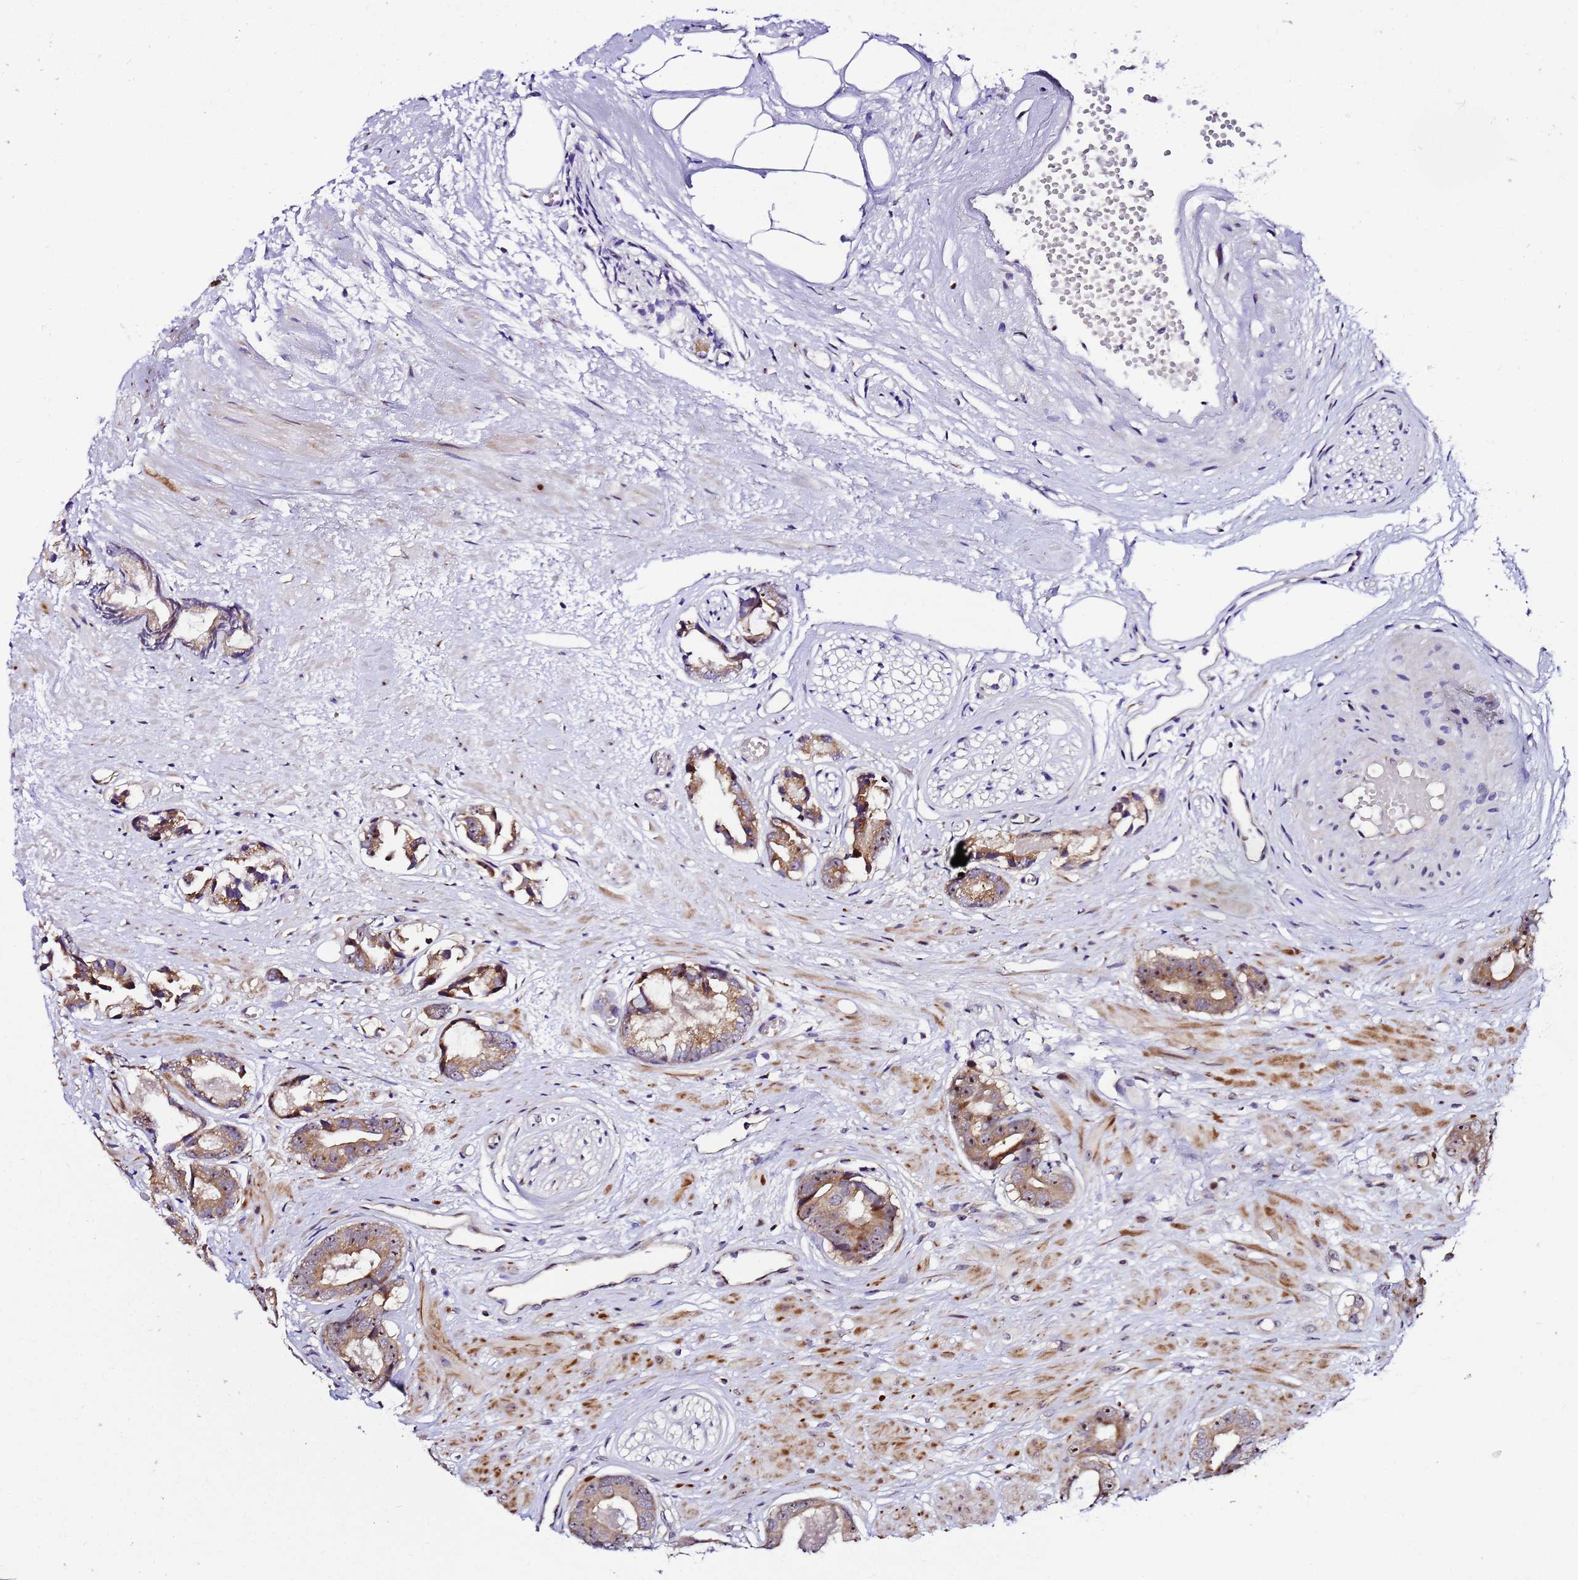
{"staining": {"intensity": "moderate", "quantity": ">75%", "location": "cytoplasmic/membranous,nuclear"}, "tissue": "prostate cancer", "cell_type": "Tumor cells", "image_type": "cancer", "snomed": [{"axis": "morphology", "description": "Adenocarcinoma, Low grade"}, {"axis": "topography", "description": "Prostate"}], "caption": "A micrograph showing moderate cytoplasmic/membranous and nuclear positivity in approximately >75% of tumor cells in adenocarcinoma (low-grade) (prostate), as visualized by brown immunohistochemical staining.", "gene": "SLX4IP", "patient": {"sex": "male", "age": 64}}